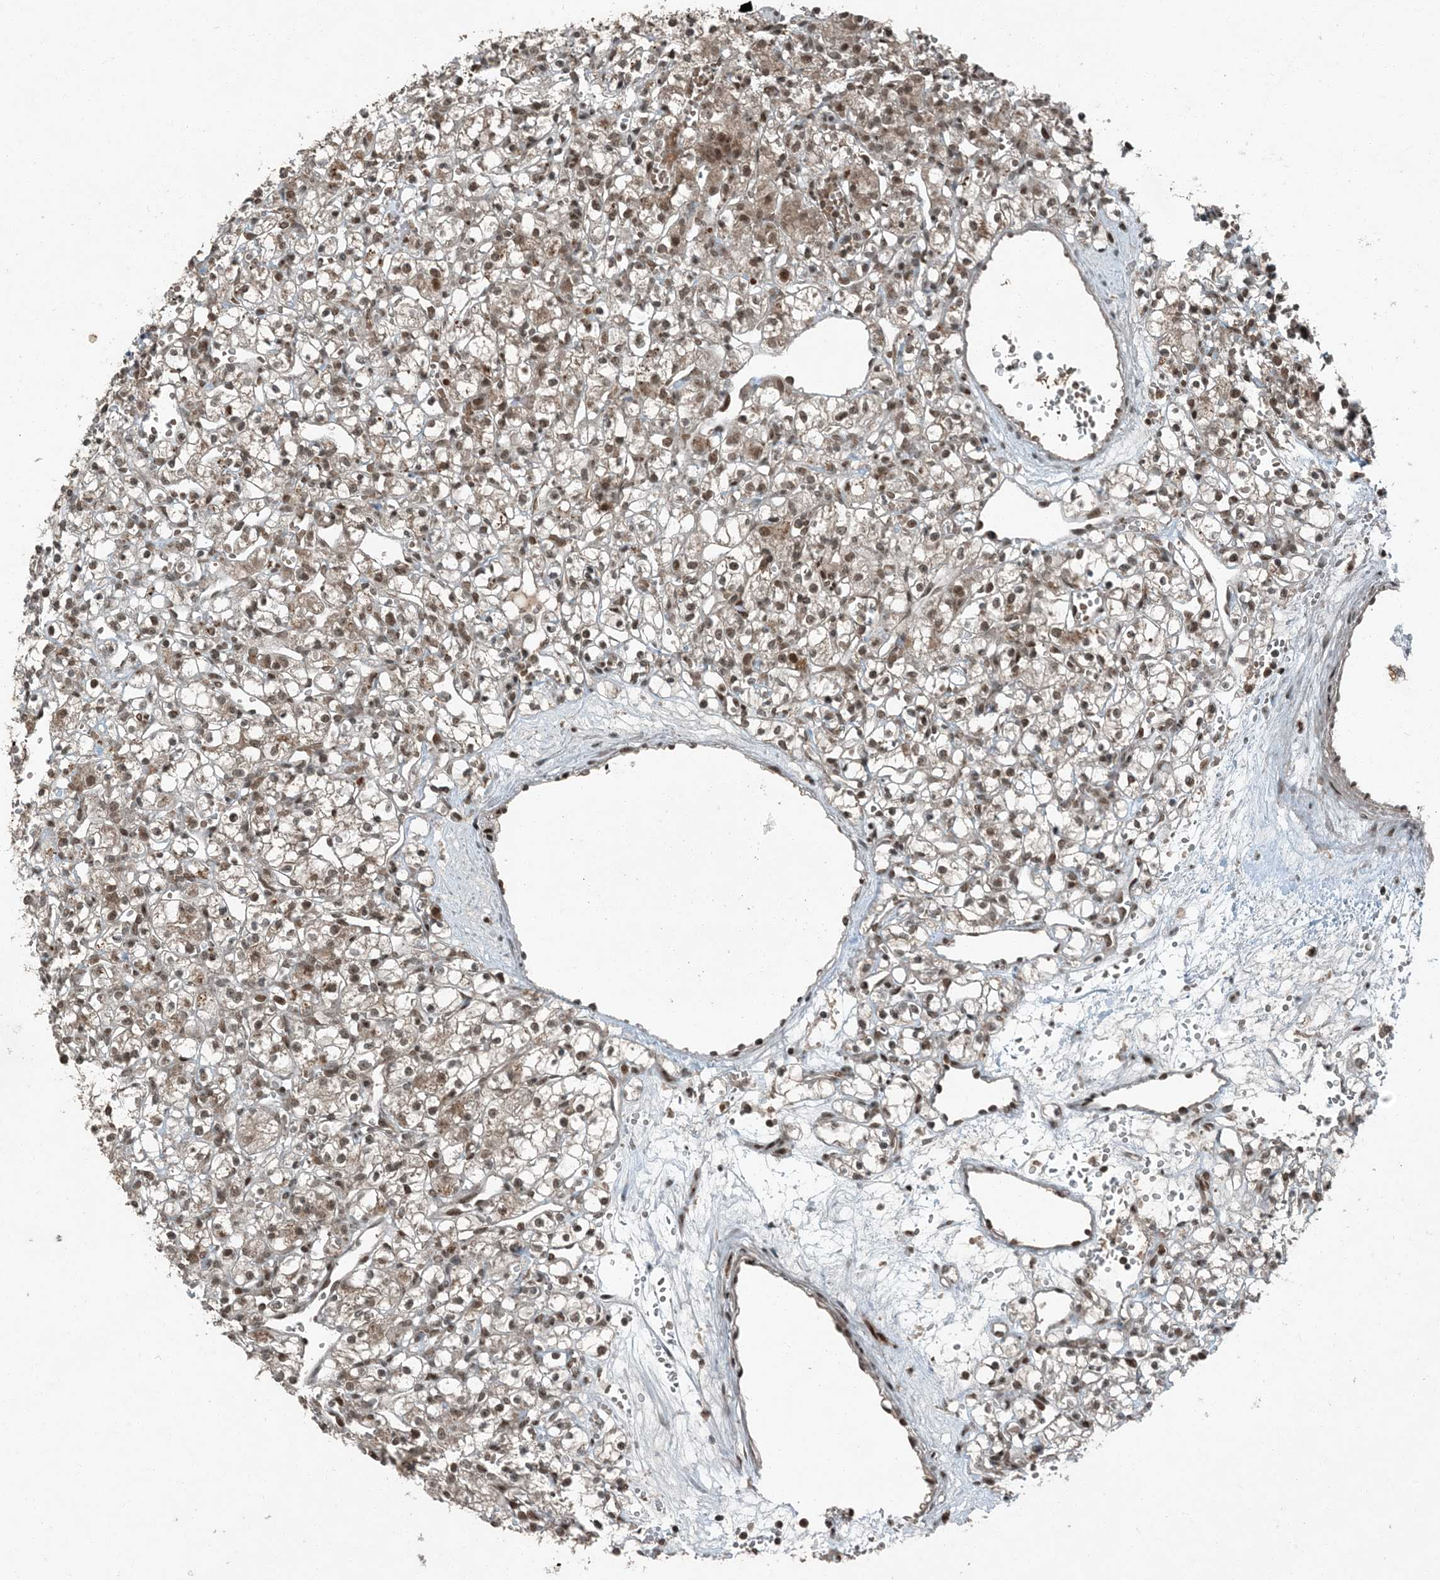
{"staining": {"intensity": "moderate", "quantity": ">75%", "location": "nuclear"}, "tissue": "renal cancer", "cell_type": "Tumor cells", "image_type": "cancer", "snomed": [{"axis": "morphology", "description": "Adenocarcinoma, NOS"}, {"axis": "topography", "description": "Kidney"}], "caption": "IHC of human renal adenocarcinoma demonstrates medium levels of moderate nuclear staining in approximately >75% of tumor cells. The staining is performed using DAB (3,3'-diaminobenzidine) brown chromogen to label protein expression. The nuclei are counter-stained blue using hematoxylin.", "gene": "TRAPPC12", "patient": {"sex": "female", "age": 59}}